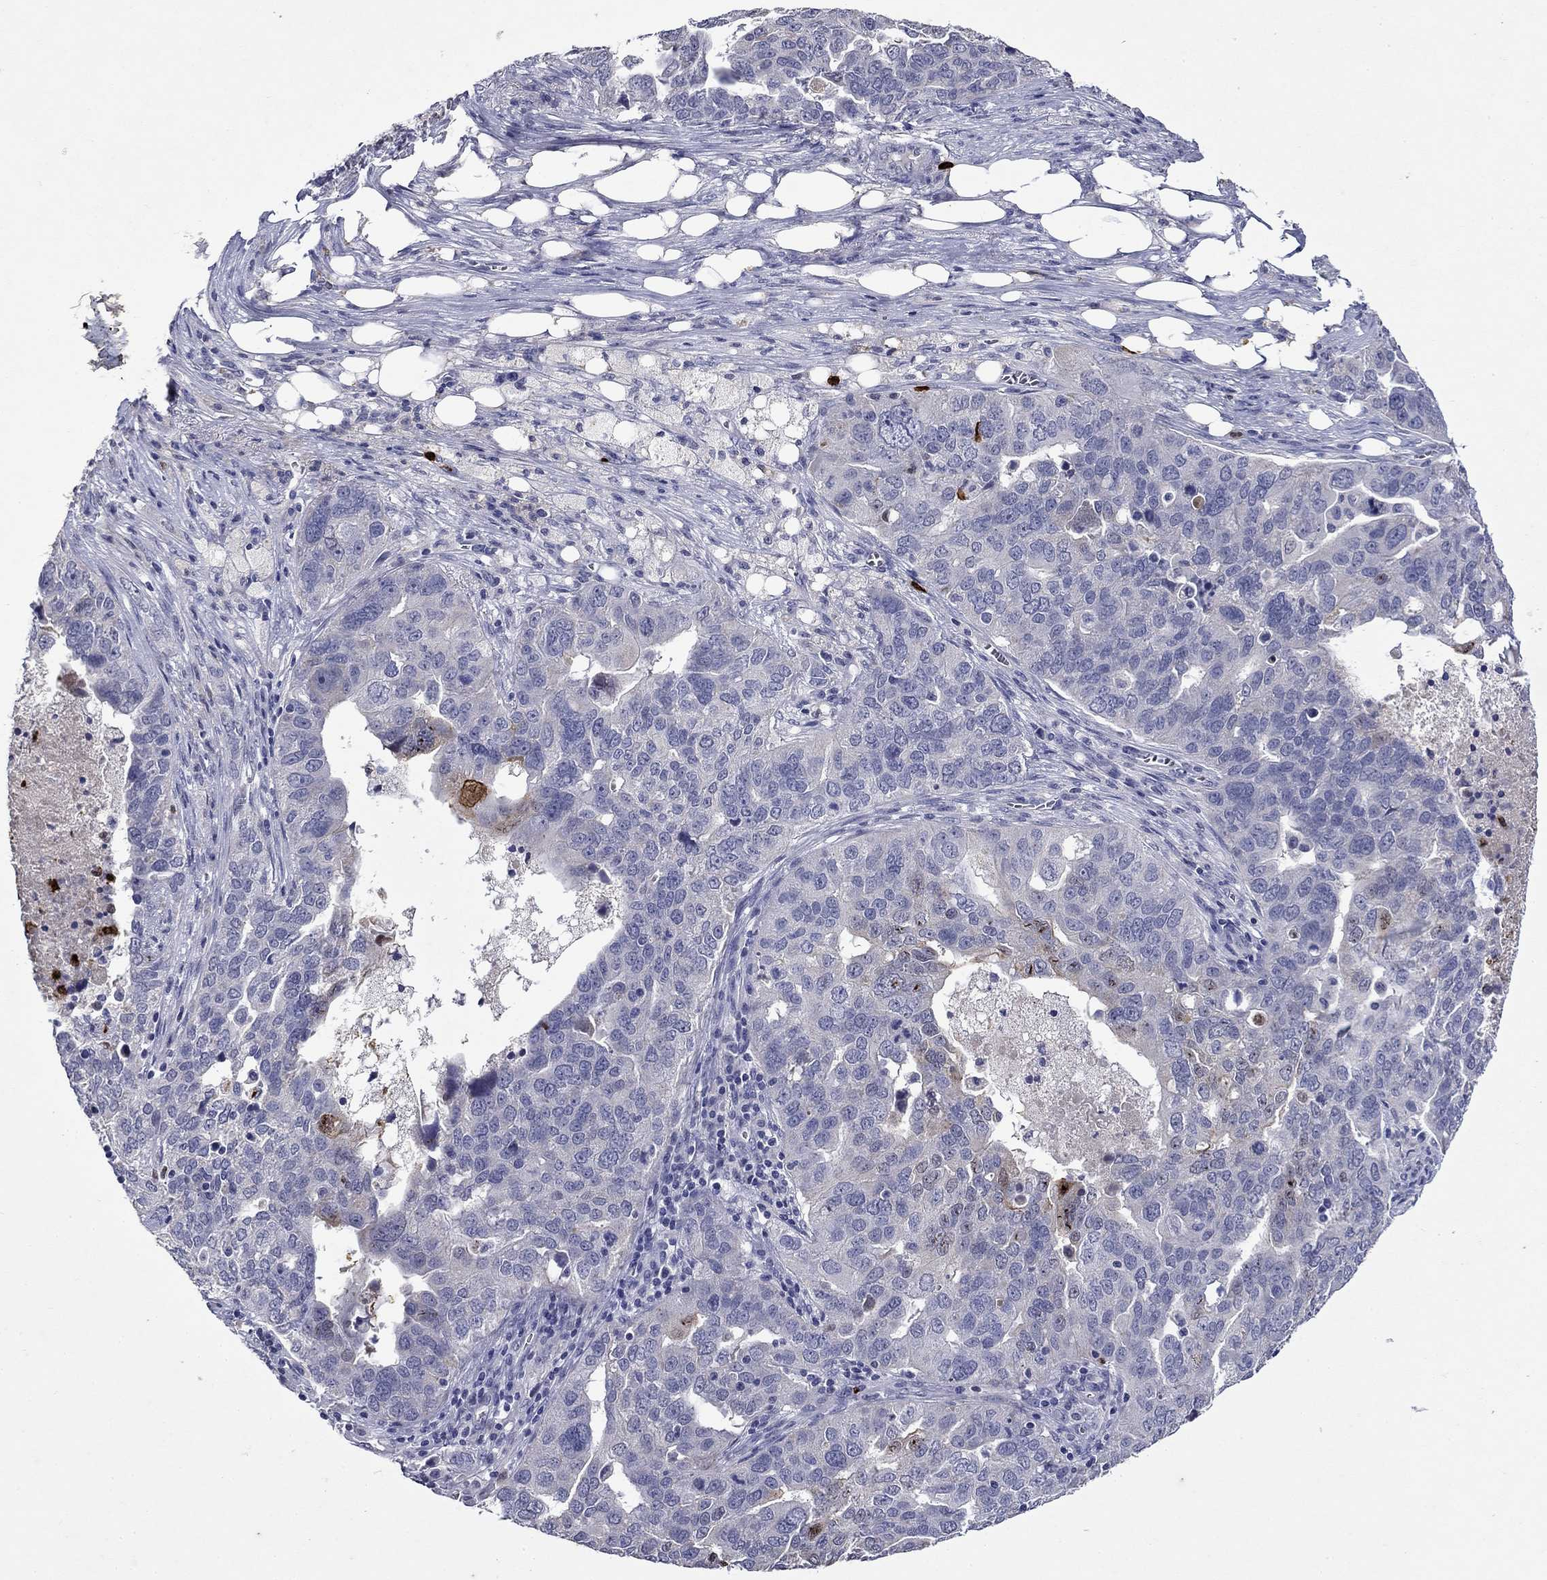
{"staining": {"intensity": "weak", "quantity": "<25%", "location": "cytoplasmic/membranous,nuclear"}, "tissue": "ovarian cancer", "cell_type": "Tumor cells", "image_type": "cancer", "snomed": [{"axis": "morphology", "description": "Carcinoma, endometroid"}, {"axis": "topography", "description": "Soft tissue"}, {"axis": "topography", "description": "Ovary"}], "caption": "Tumor cells are negative for protein expression in human endometroid carcinoma (ovarian).", "gene": "IRF5", "patient": {"sex": "female", "age": 52}}